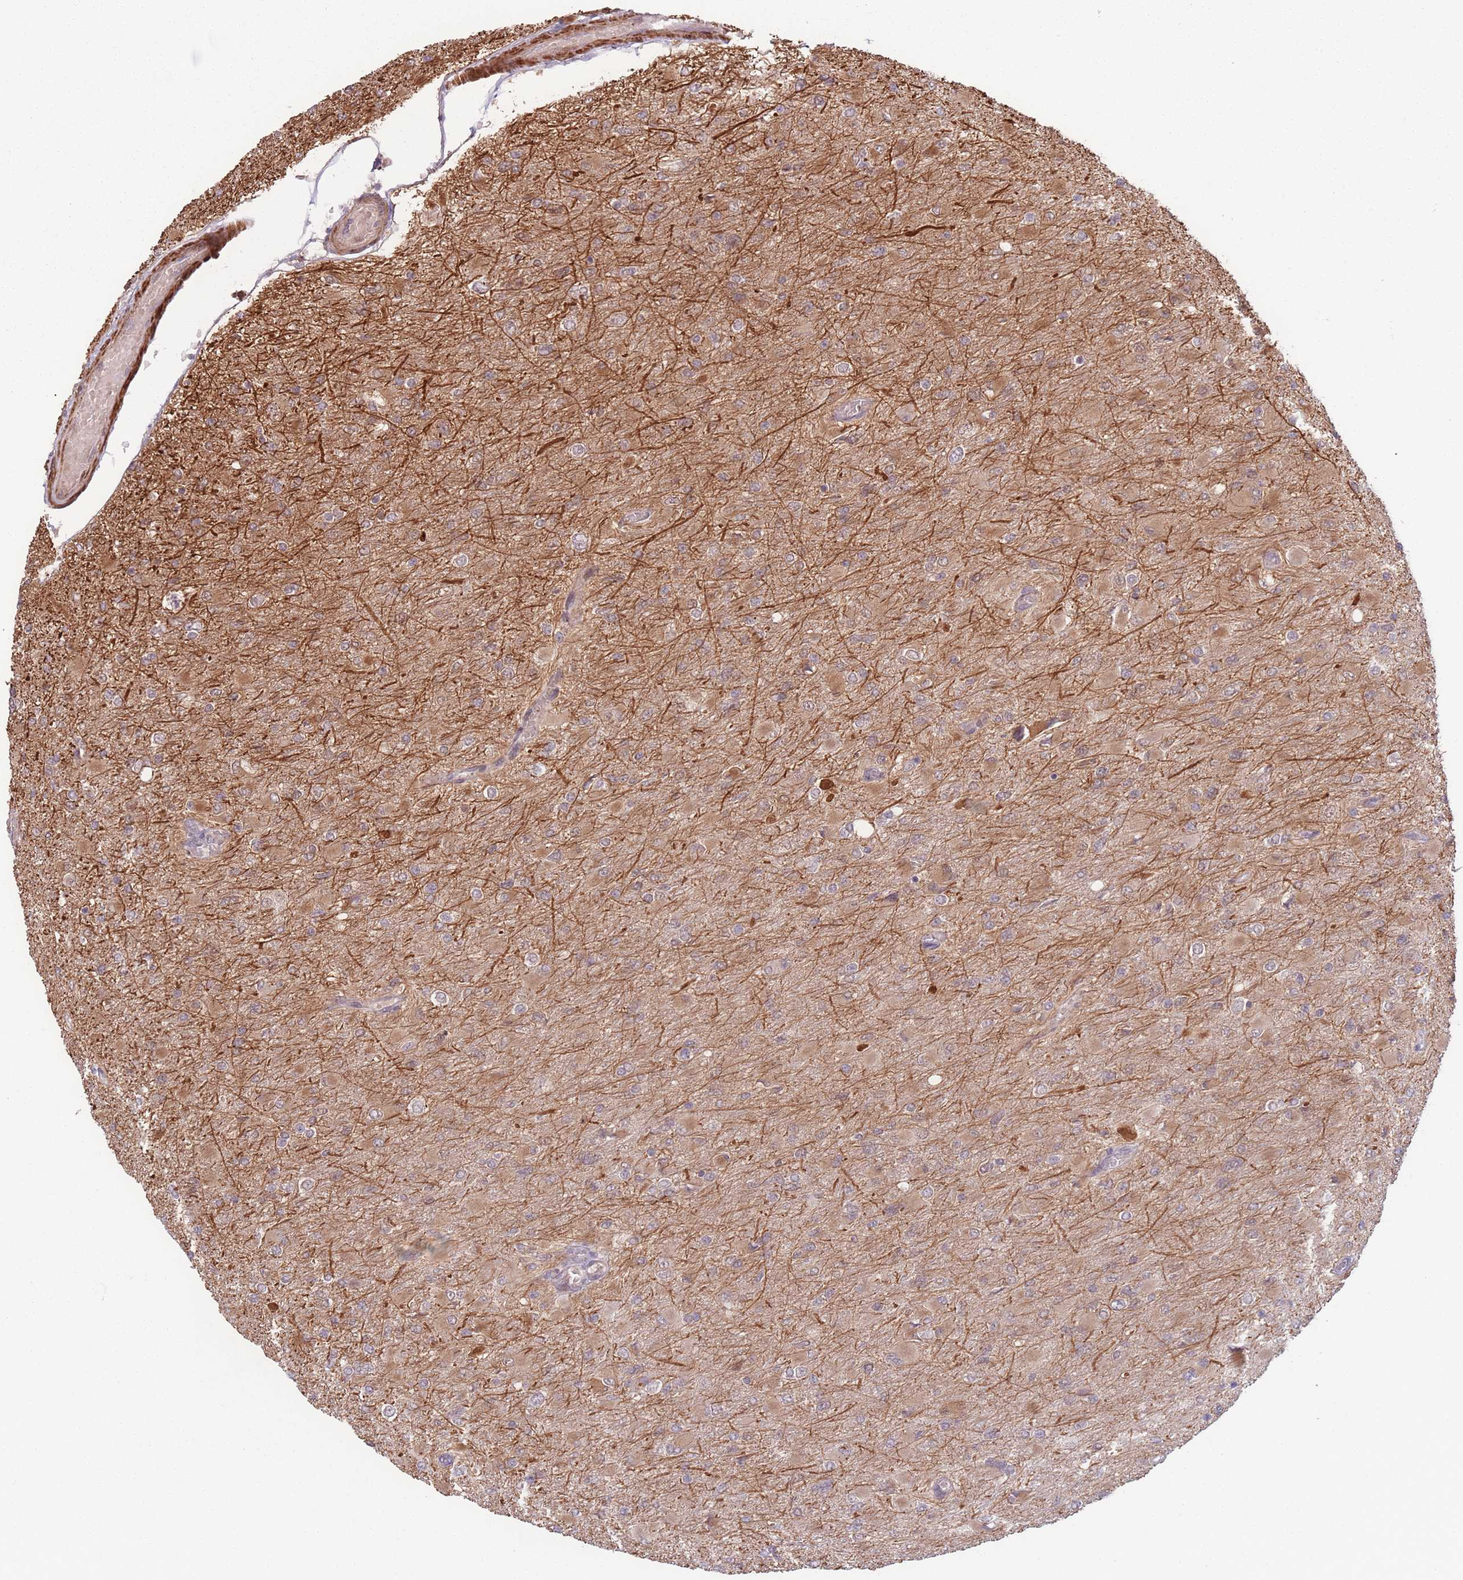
{"staining": {"intensity": "moderate", "quantity": ">75%", "location": "cytoplasmic/membranous"}, "tissue": "glioma", "cell_type": "Tumor cells", "image_type": "cancer", "snomed": [{"axis": "morphology", "description": "Glioma, malignant, High grade"}, {"axis": "topography", "description": "Cerebral cortex"}], "caption": "Immunohistochemistry histopathology image of neoplastic tissue: human glioma stained using immunohistochemistry demonstrates medium levels of moderate protein expression localized specifically in the cytoplasmic/membranous of tumor cells, appearing as a cytoplasmic/membranous brown color.", "gene": "CCDC154", "patient": {"sex": "female", "age": 36}}